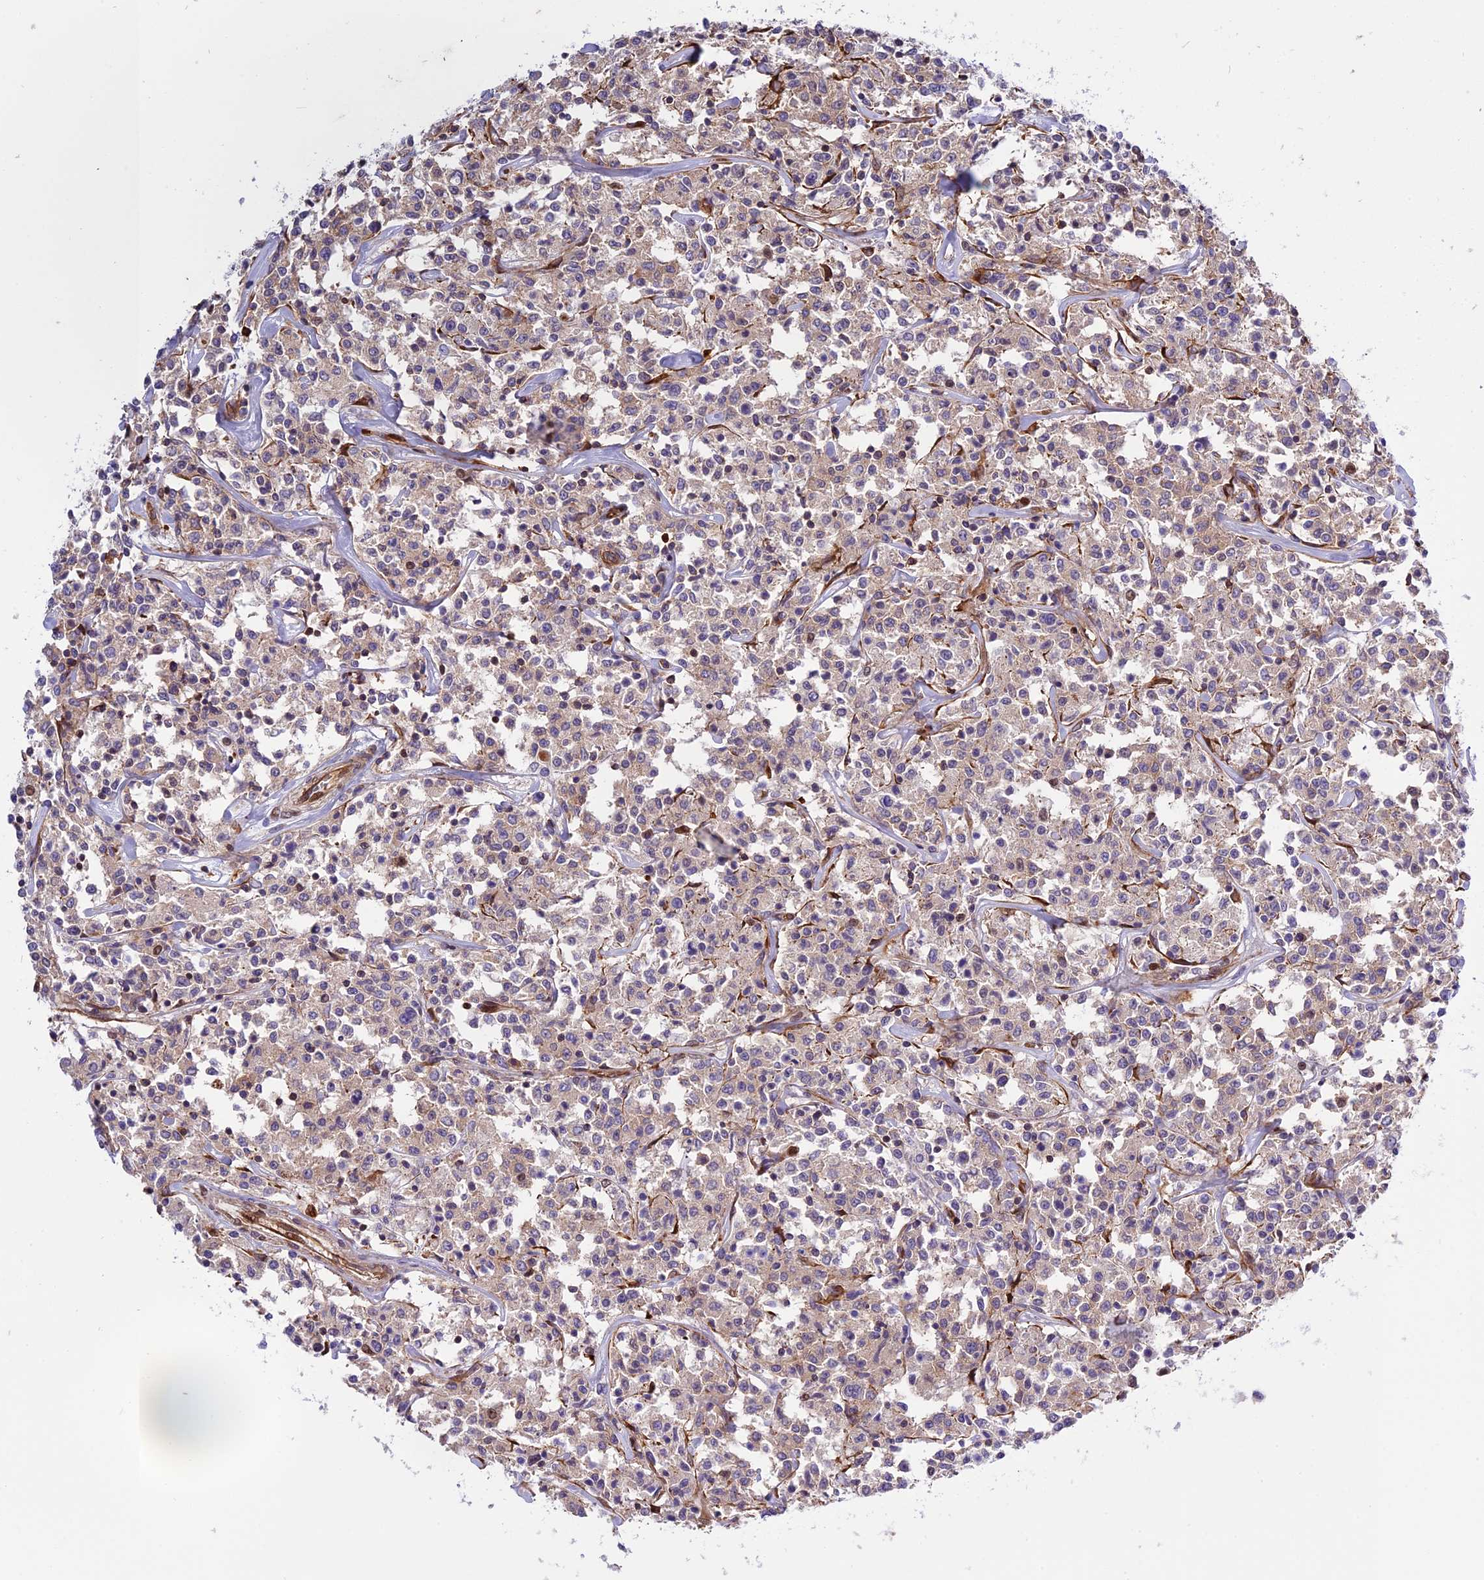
{"staining": {"intensity": "negative", "quantity": "none", "location": "none"}, "tissue": "lymphoma", "cell_type": "Tumor cells", "image_type": "cancer", "snomed": [{"axis": "morphology", "description": "Malignant lymphoma, non-Hodgkin's type, Low grade"}, {"axis": "topography", "description": "Small intestine"}], "caption": "This is an immunohistochemistry (IHC) image of lymphoma. There is no expression in tumor cells.", "gene": "CD99L2", "patient": {"sex": "female", "age": 59}}